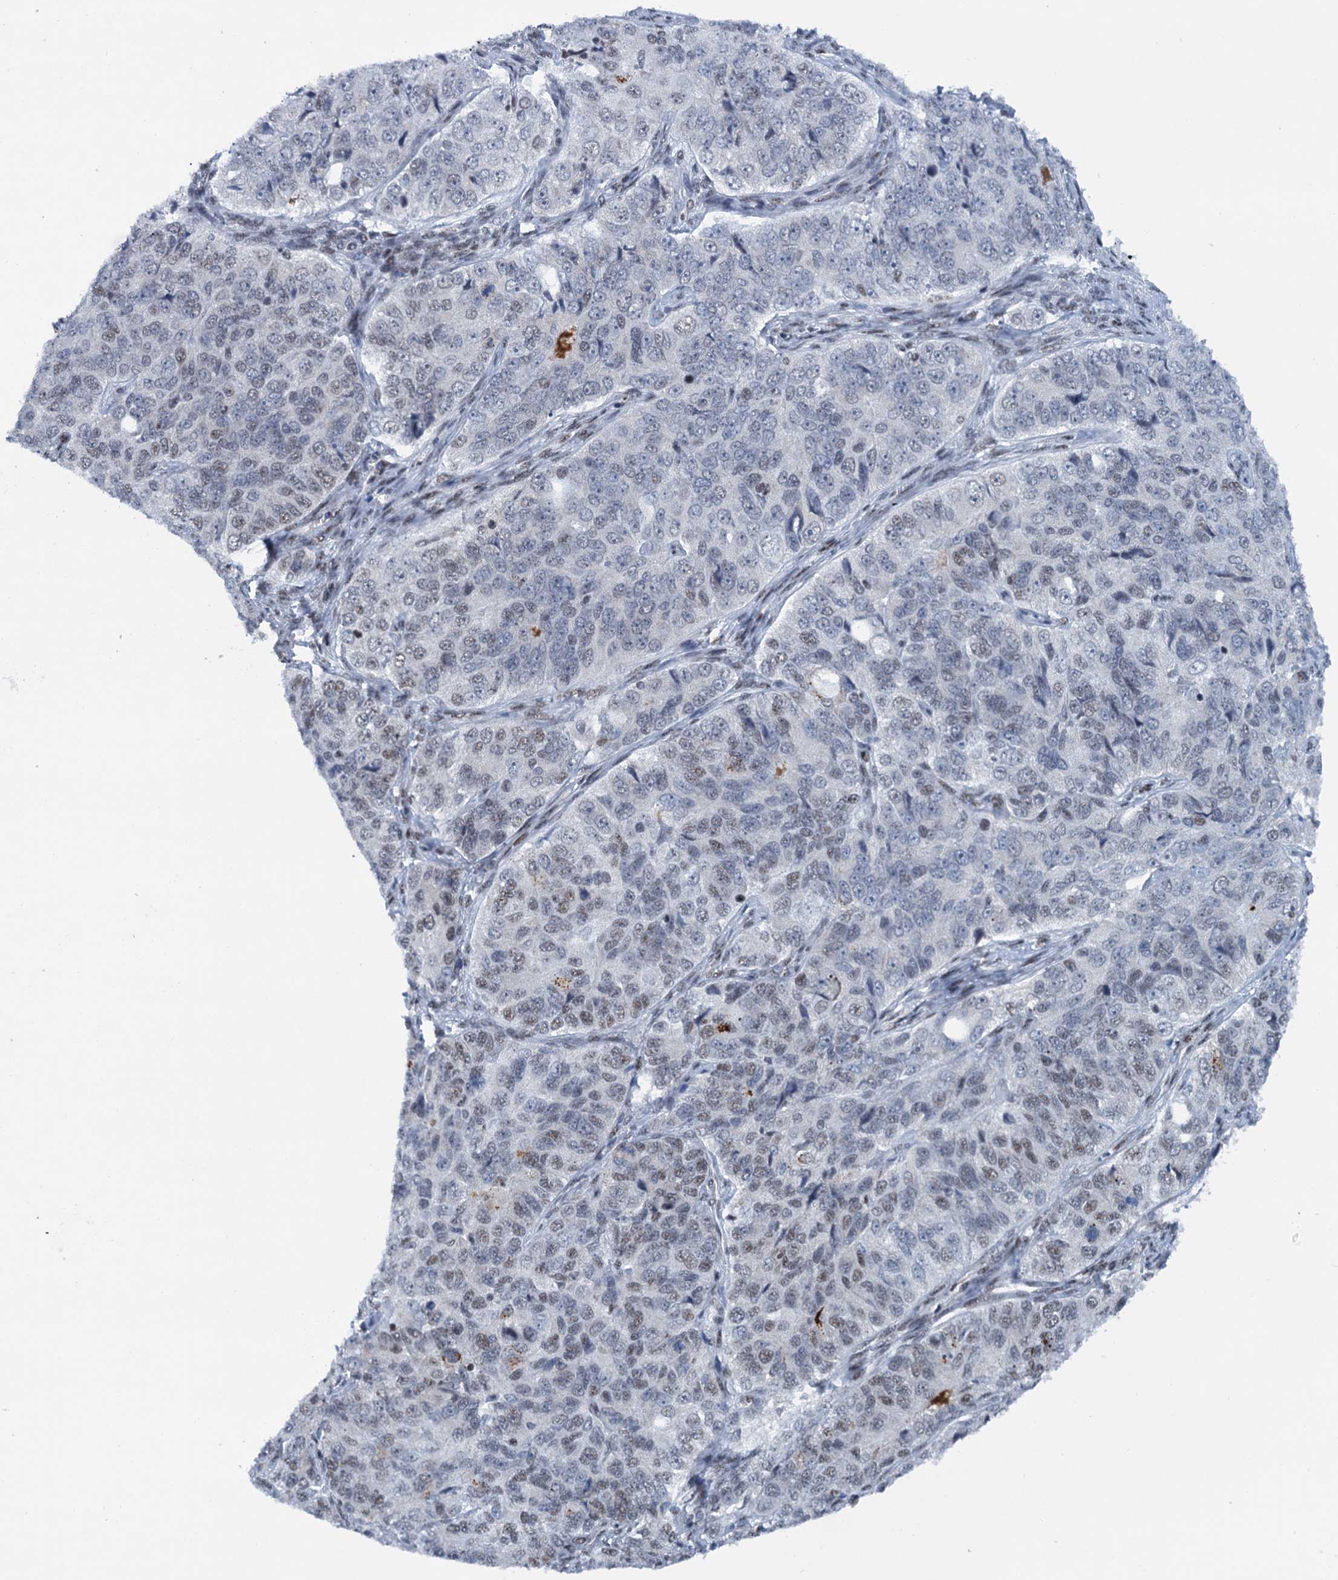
{"staining": {"intensity": "weak", "quantity": "25%-75%", "location": "nuclear"}, "tissue": "ovarian cancer", "cell_type": "Tumor cells", "image_type": "cancer", "snomed": [{"axis": "morphology", "description": "Carcinoma, endometroid"}, {"axis": "topography", "description": "Ovary"}], "caption": "The micrograph displays immunohistochemical staining of ovarian endometroid carcinoma. There is weak nuclear positivity is present in about 25%-75% of tumor cells.", "gene": "SREK1", "patient": {"sex": "female", "age": 51}}